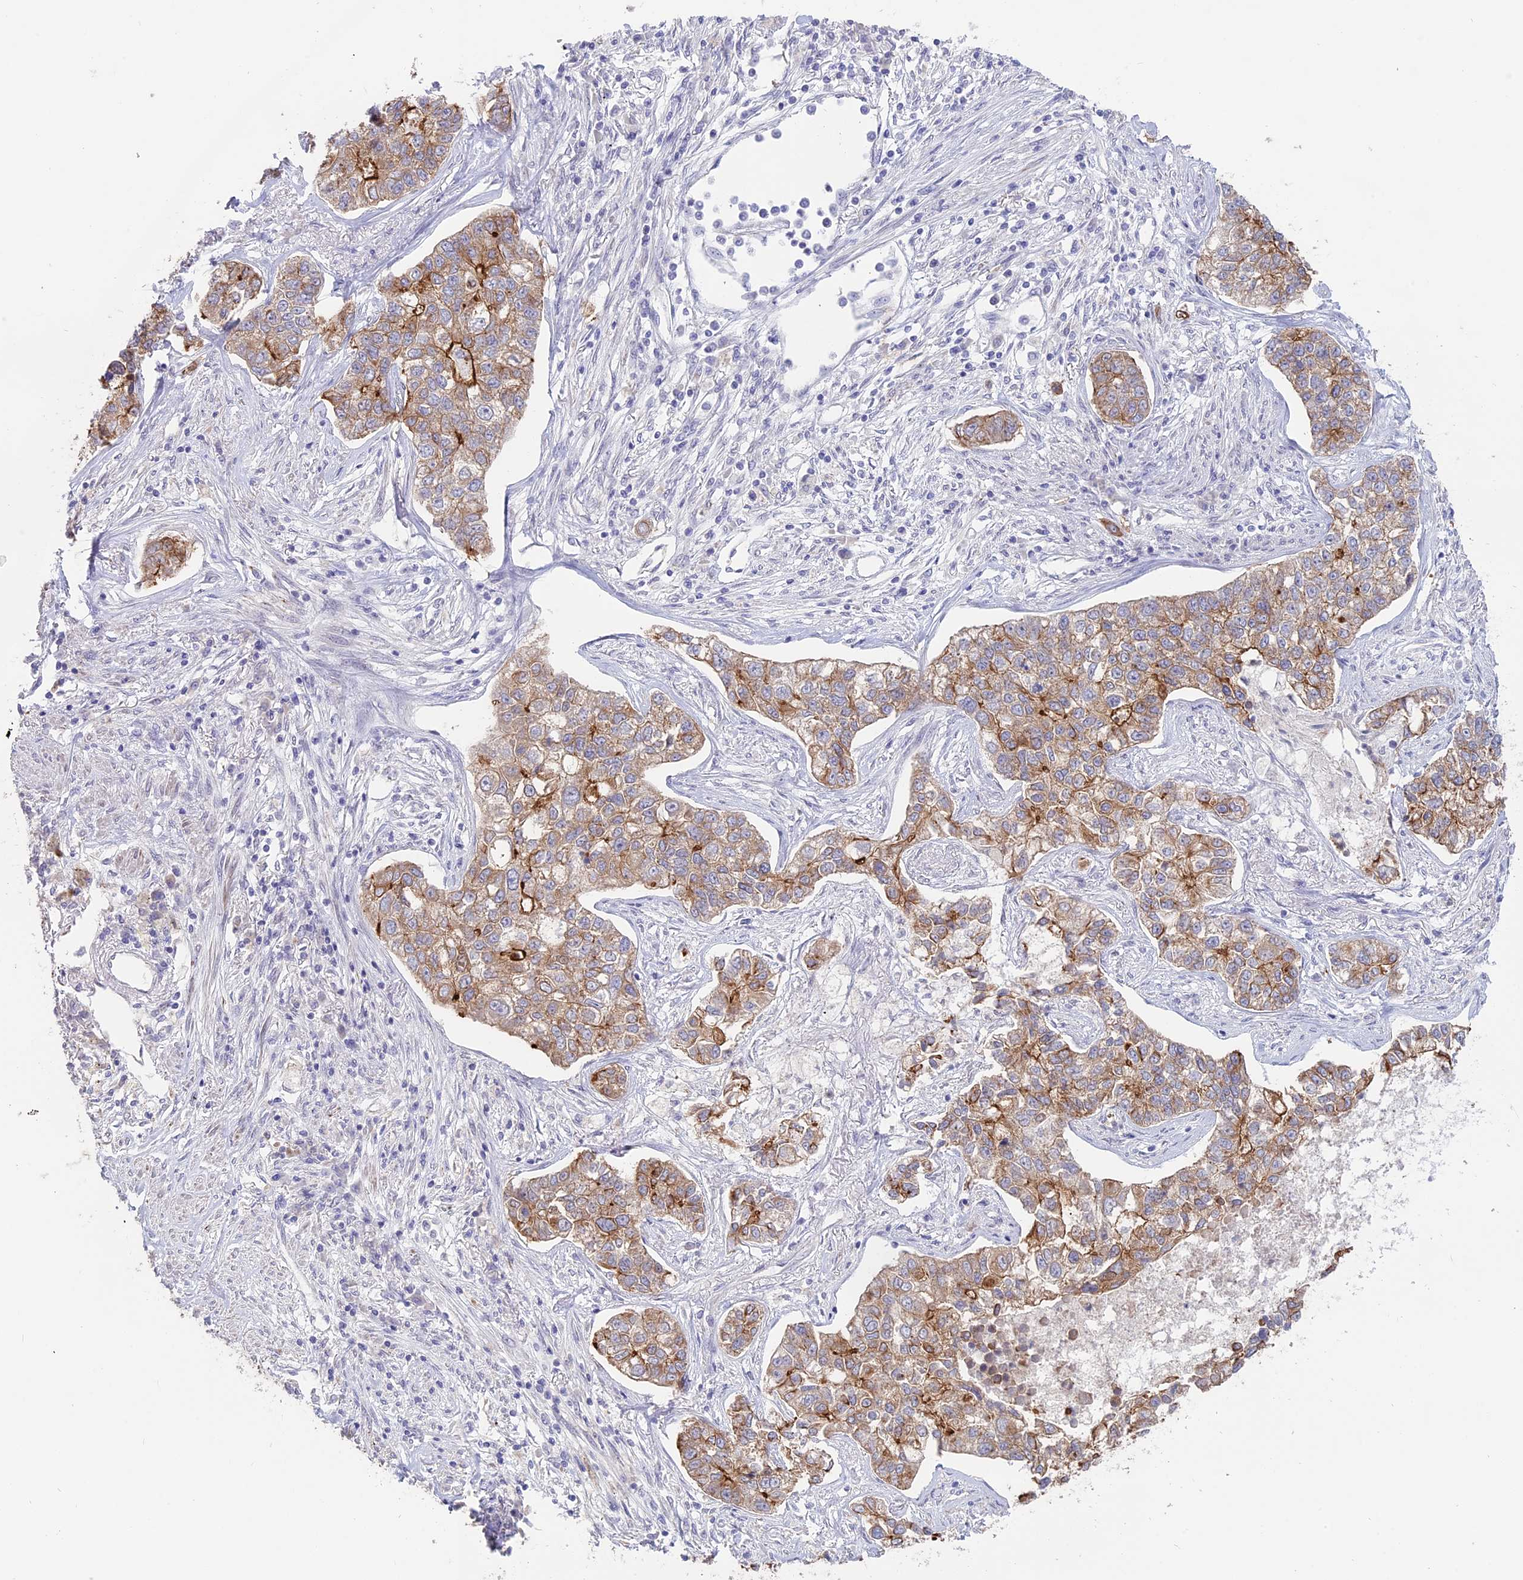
{"staining": {"intensity": "moderate", "quantity": ">75%", "location": "cytoplasmic/membranous"}, "tissue": "lung cancer", "cell_type": "Tumor cells", "image_type": "cancer", "snomed": [{"axis": "morphology", "description": "Adenocarcinoma, NOS"}, {"axis": "topography", "description": "Lung"}], "caption": "IHC histopathology image of neoplastic tissue: human lung cancer (adenocarcinoma) stained using immunohistochemistry displays medium levels of moderate protein expression localized specifically in the cytoplasmic/membranous of tumor cells, appearing as a cytoplasmic/membranous brown color.", "gene": "MYO5B", "patient": {"sex": "male", "age": 49}}